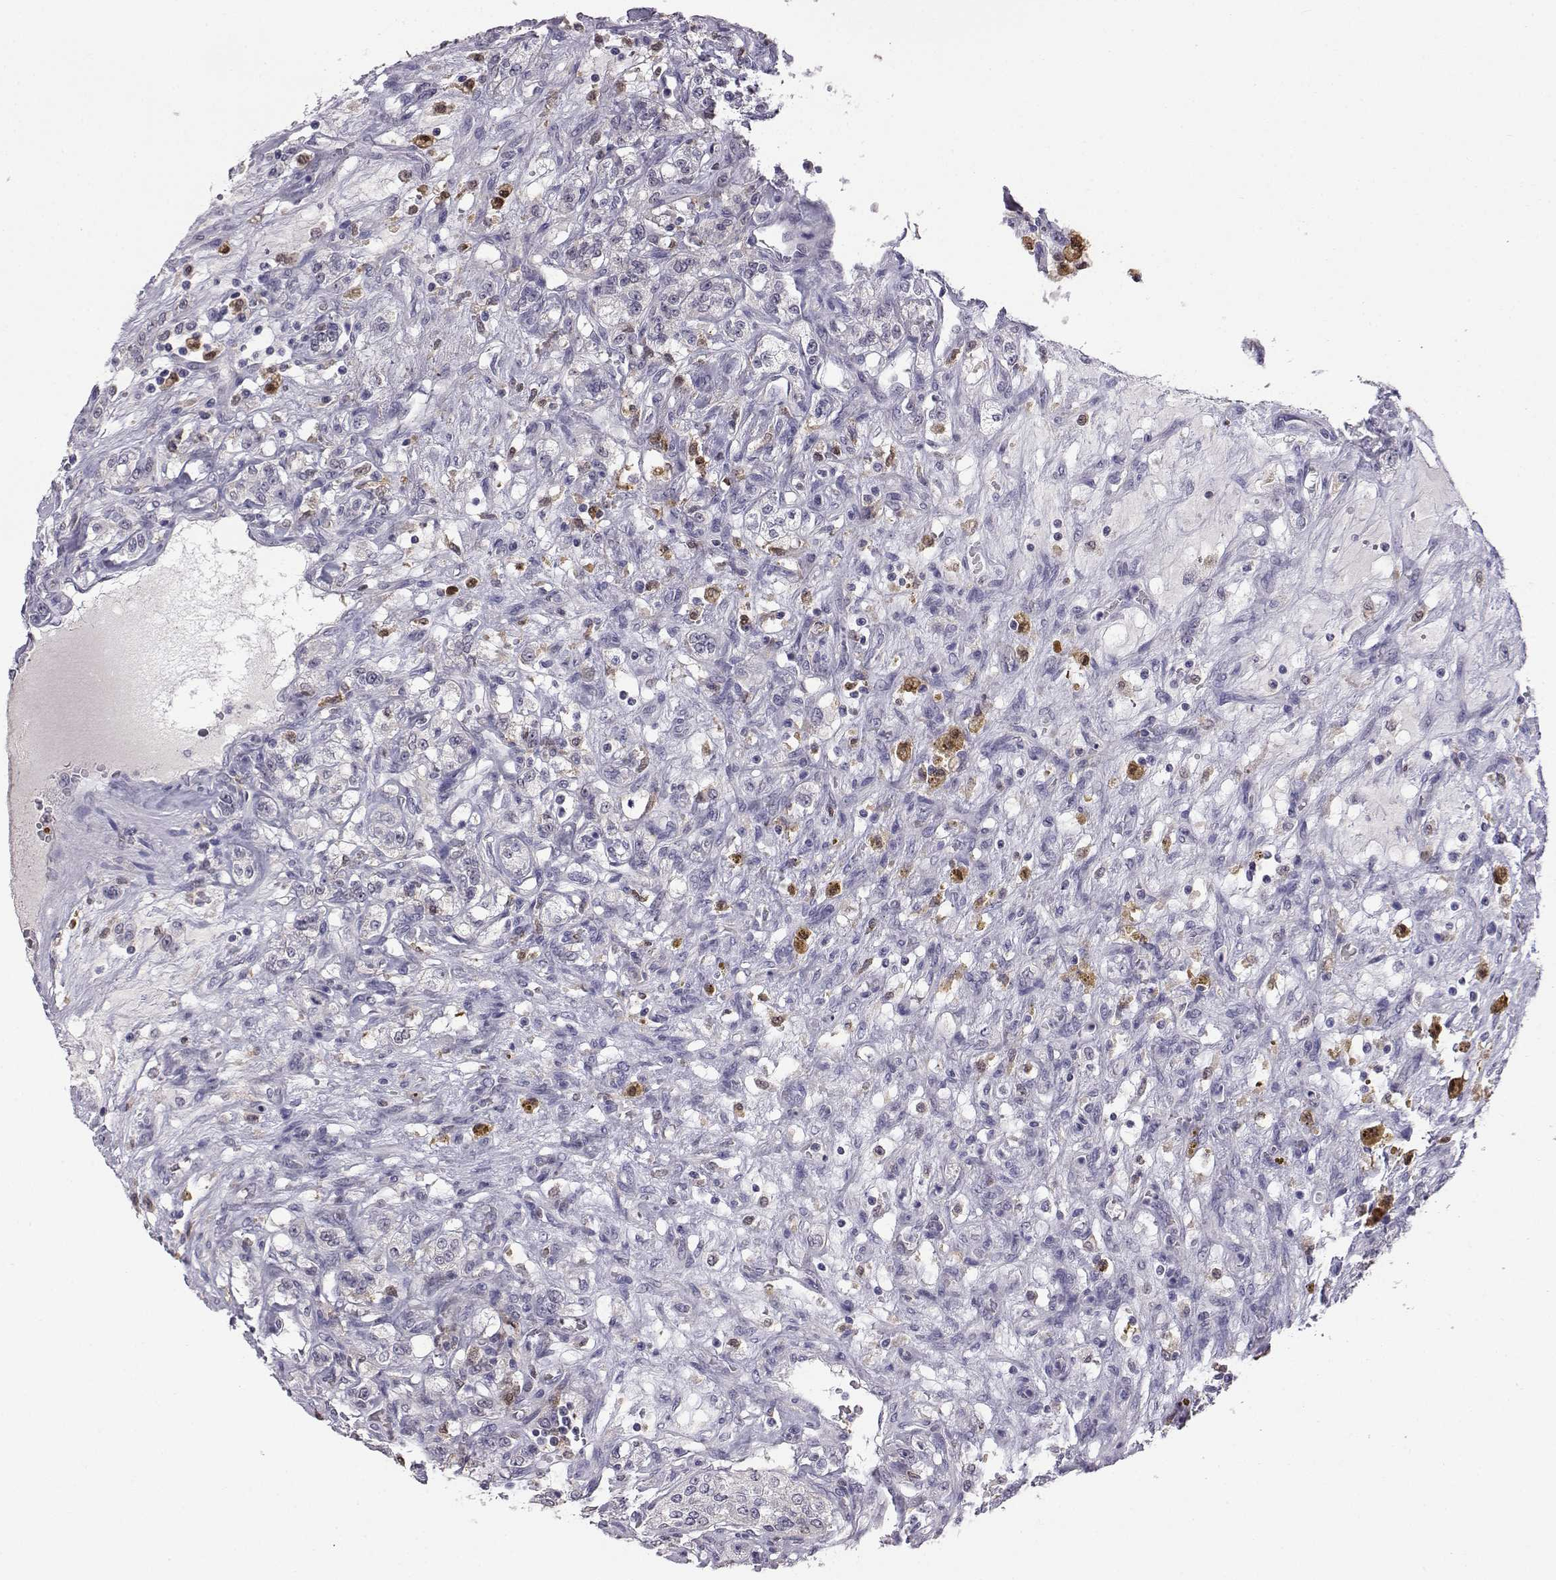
{"staining": {"intensity": "negative", "quantity": "none", "location": "none"}, "tissue": "renal cancer", "cell_type": "Tumor cells", "image_type": "cancer", "snomed": [{"axis": "morphology", "description": "Adenocarcinoma, NOS"}, {"axis": "topography", "description": "Kidney"}], "caption": "Micrograph shows no significant protein positivity in tumor cells of renal cancer (adenocarcinoma).", "gene": "AKR1B1", "patient": {"sex": "female", "age": 63}}